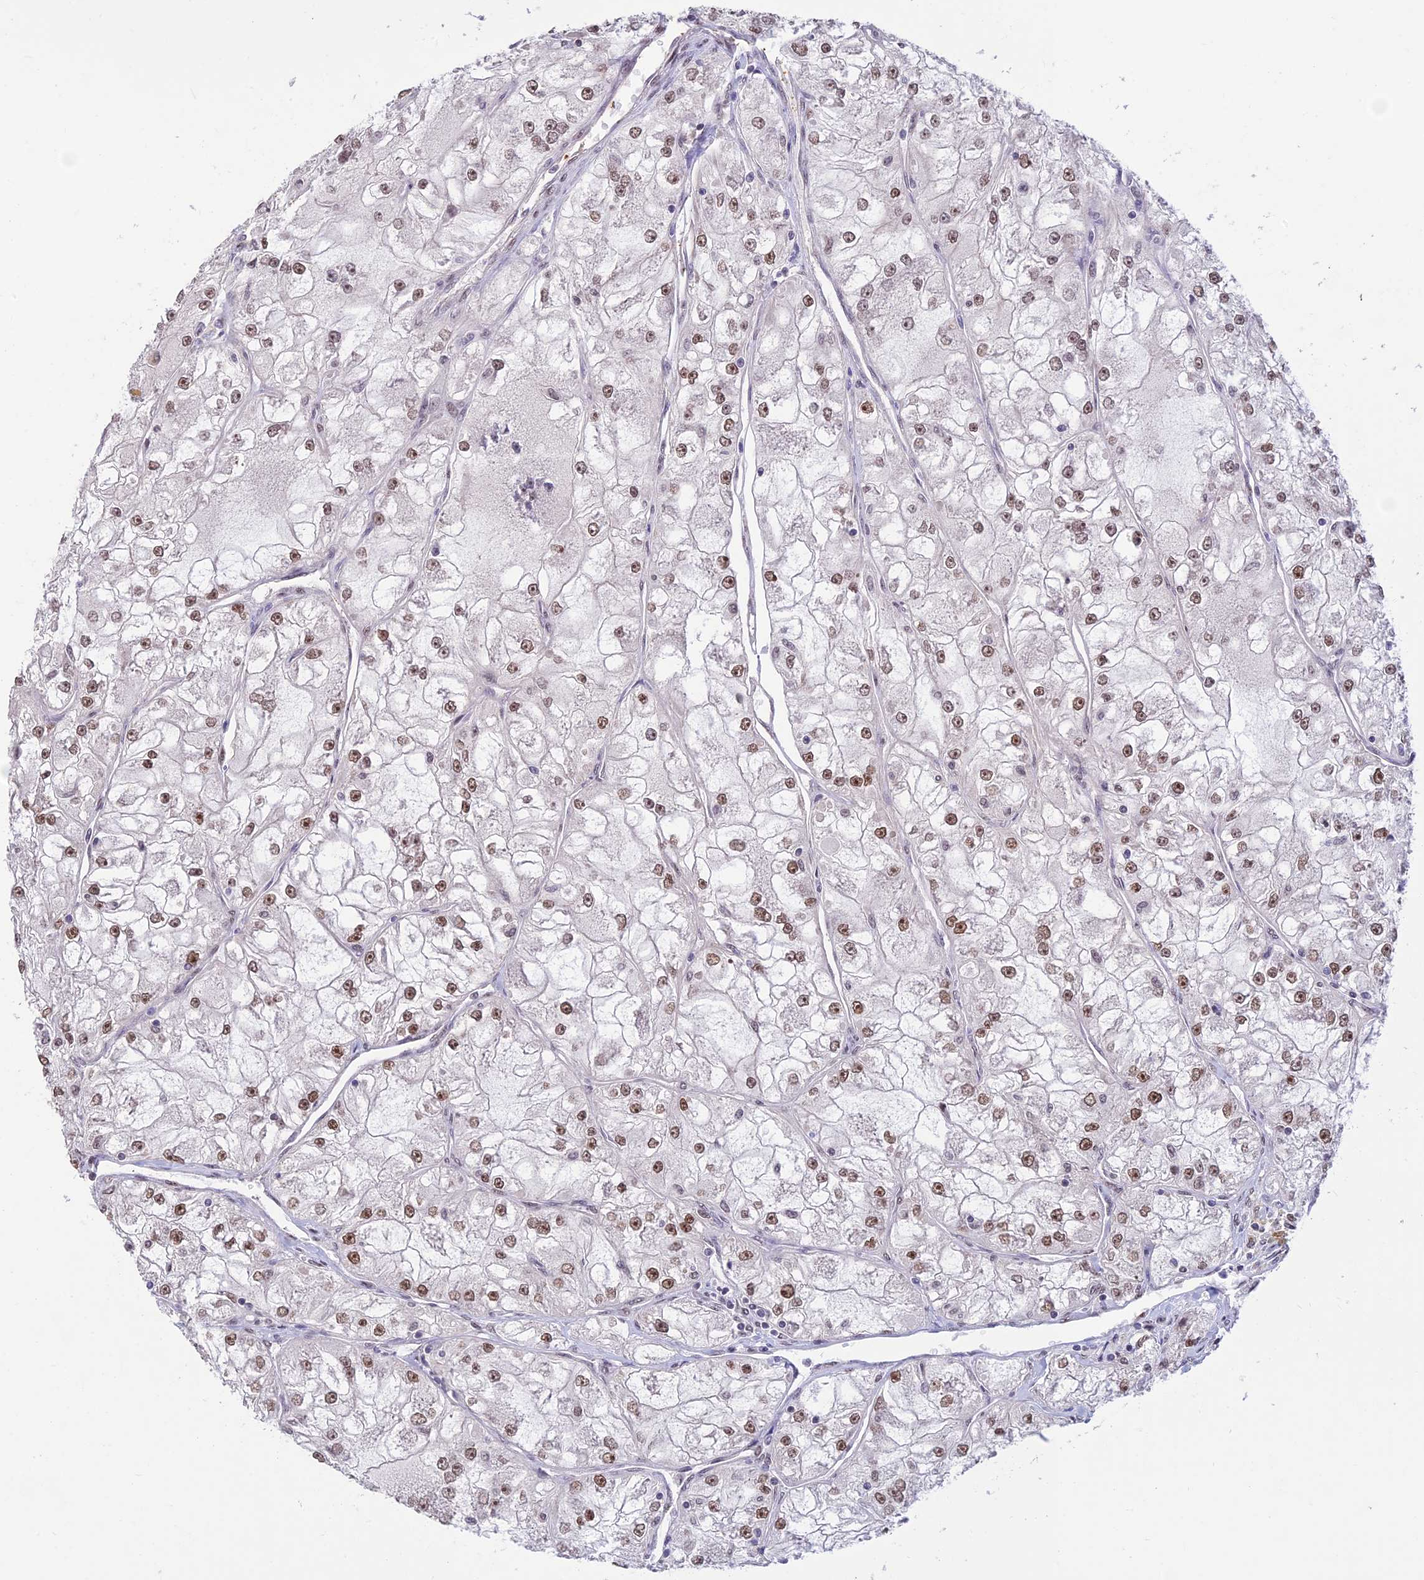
{"staining": {"intensity": "moderate", "quantity": ">75%", "location": "nuclear"}, "tissue": "renal cancer", "cell_type": "Tumor cells", "image_type": "cancer", "snomed": [{"axis": "morphology", "description": "Adenocarcinoma, NOS"}, {"axis": "topography", "description": "Kidney"}], "caption": "Renal adenocarcinoma tissue reveals moderate nuclear expression in approximately >75% of tumor cells, visualized by immunohistochemistry. (DAB (3,3'-diaminobenzidine) = brown stain, brightfield microscopy at high magnification).", "gene": "POLR1G", "patient": {"sex": "female", "age": 72}}